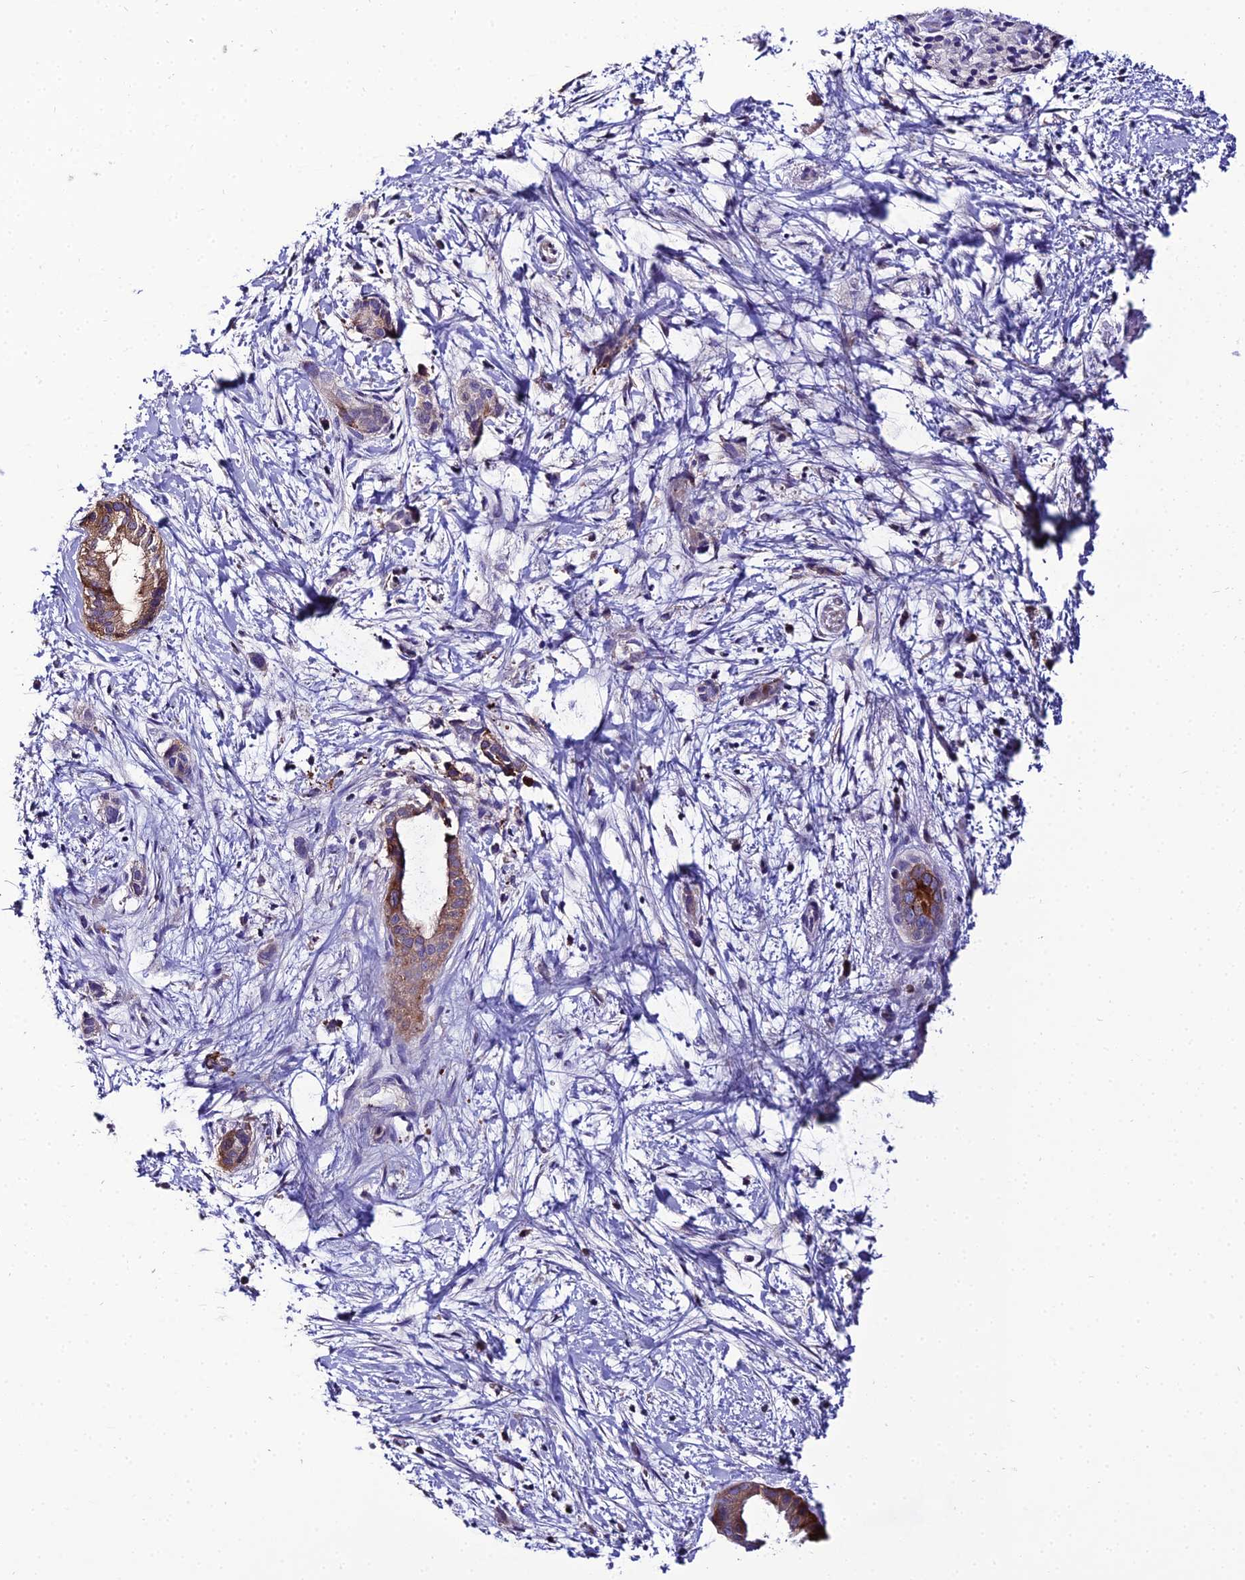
{"staining": {"intensity": "moderate", "quantity": ">75%", "location": "cytoplasmic/membranous"}, "tissue": "pancreatic cancer", "cell_type": "Tumor cells", "image_type": "cancer", "snomed": [{"axis": "morphology", "description": "Normal tissue, NOS"}, {"axis": "morphology", "description": "Adenocarcinoma, NOS"}, {"axis": "topography", "description": "Pancreas"}, {"axis": "topography", "description": "Peripheral nerve tissue"}], "caption": "Immunohistochemical staining of pancreatic cancer displays moderate cytoplasmic/membranous protein positivity in about >75% of tumor cells.", "gene": "SHQ1", "patient": {"sex": "female", "age": 63}}